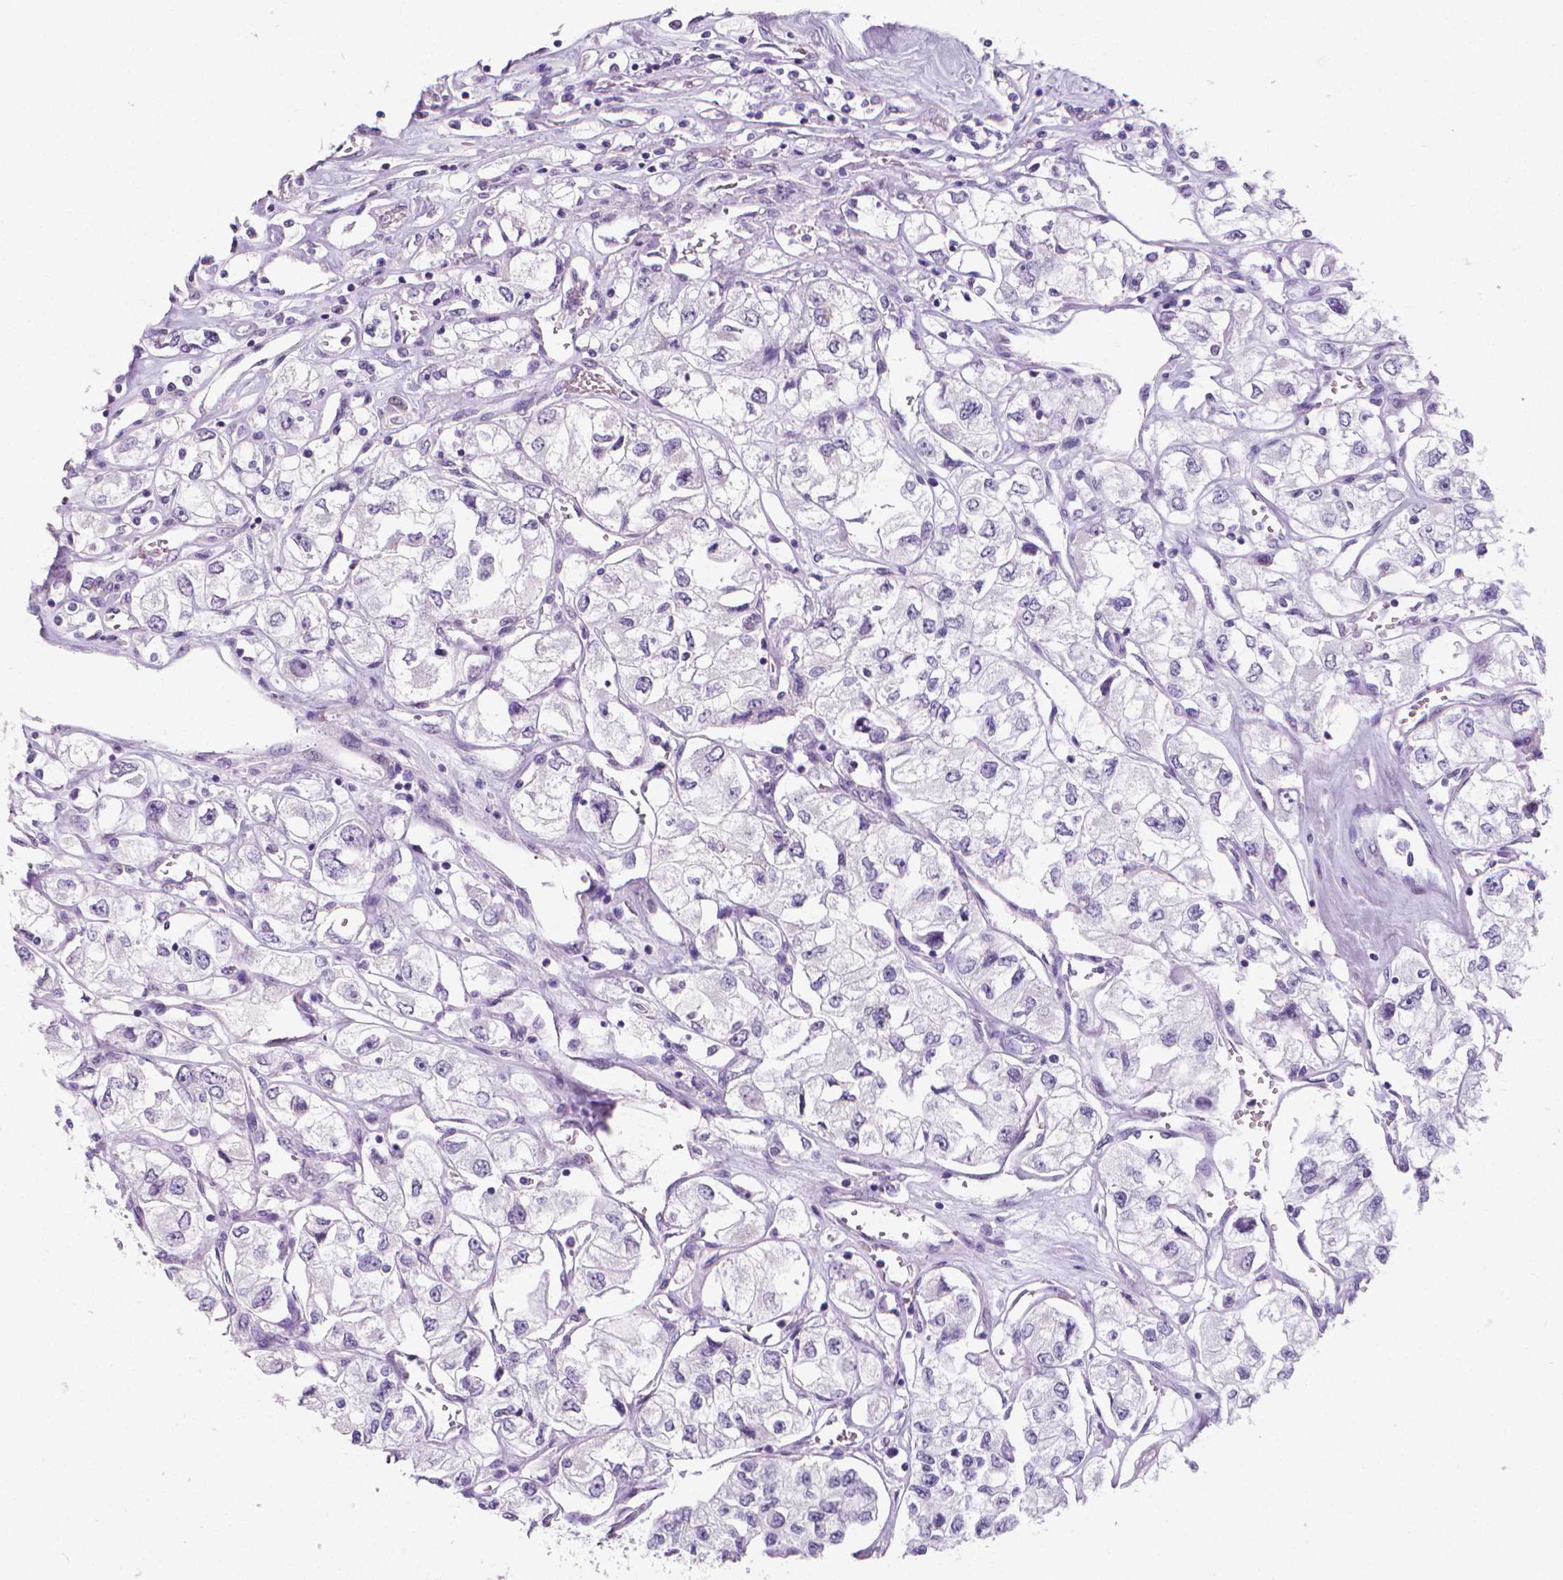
{"staining": {"intensity": "negative", "quantity": "none", "location": "none"}, "tissue": "renal cancer", "cell_type": "Tumor cells", "image_type": "cancer", "snomed": [{"axis": "morphology", "description": "Adenocarcinoma, NOS"}, {"axis": "topography", "description": "Kidney"}], "caption": "Tumor cells are negative for protein expression in human renal cancer (adenocarcinoma).", "gene": "XPNPEP2", "patient": {"sex": "female", "age": 59}}